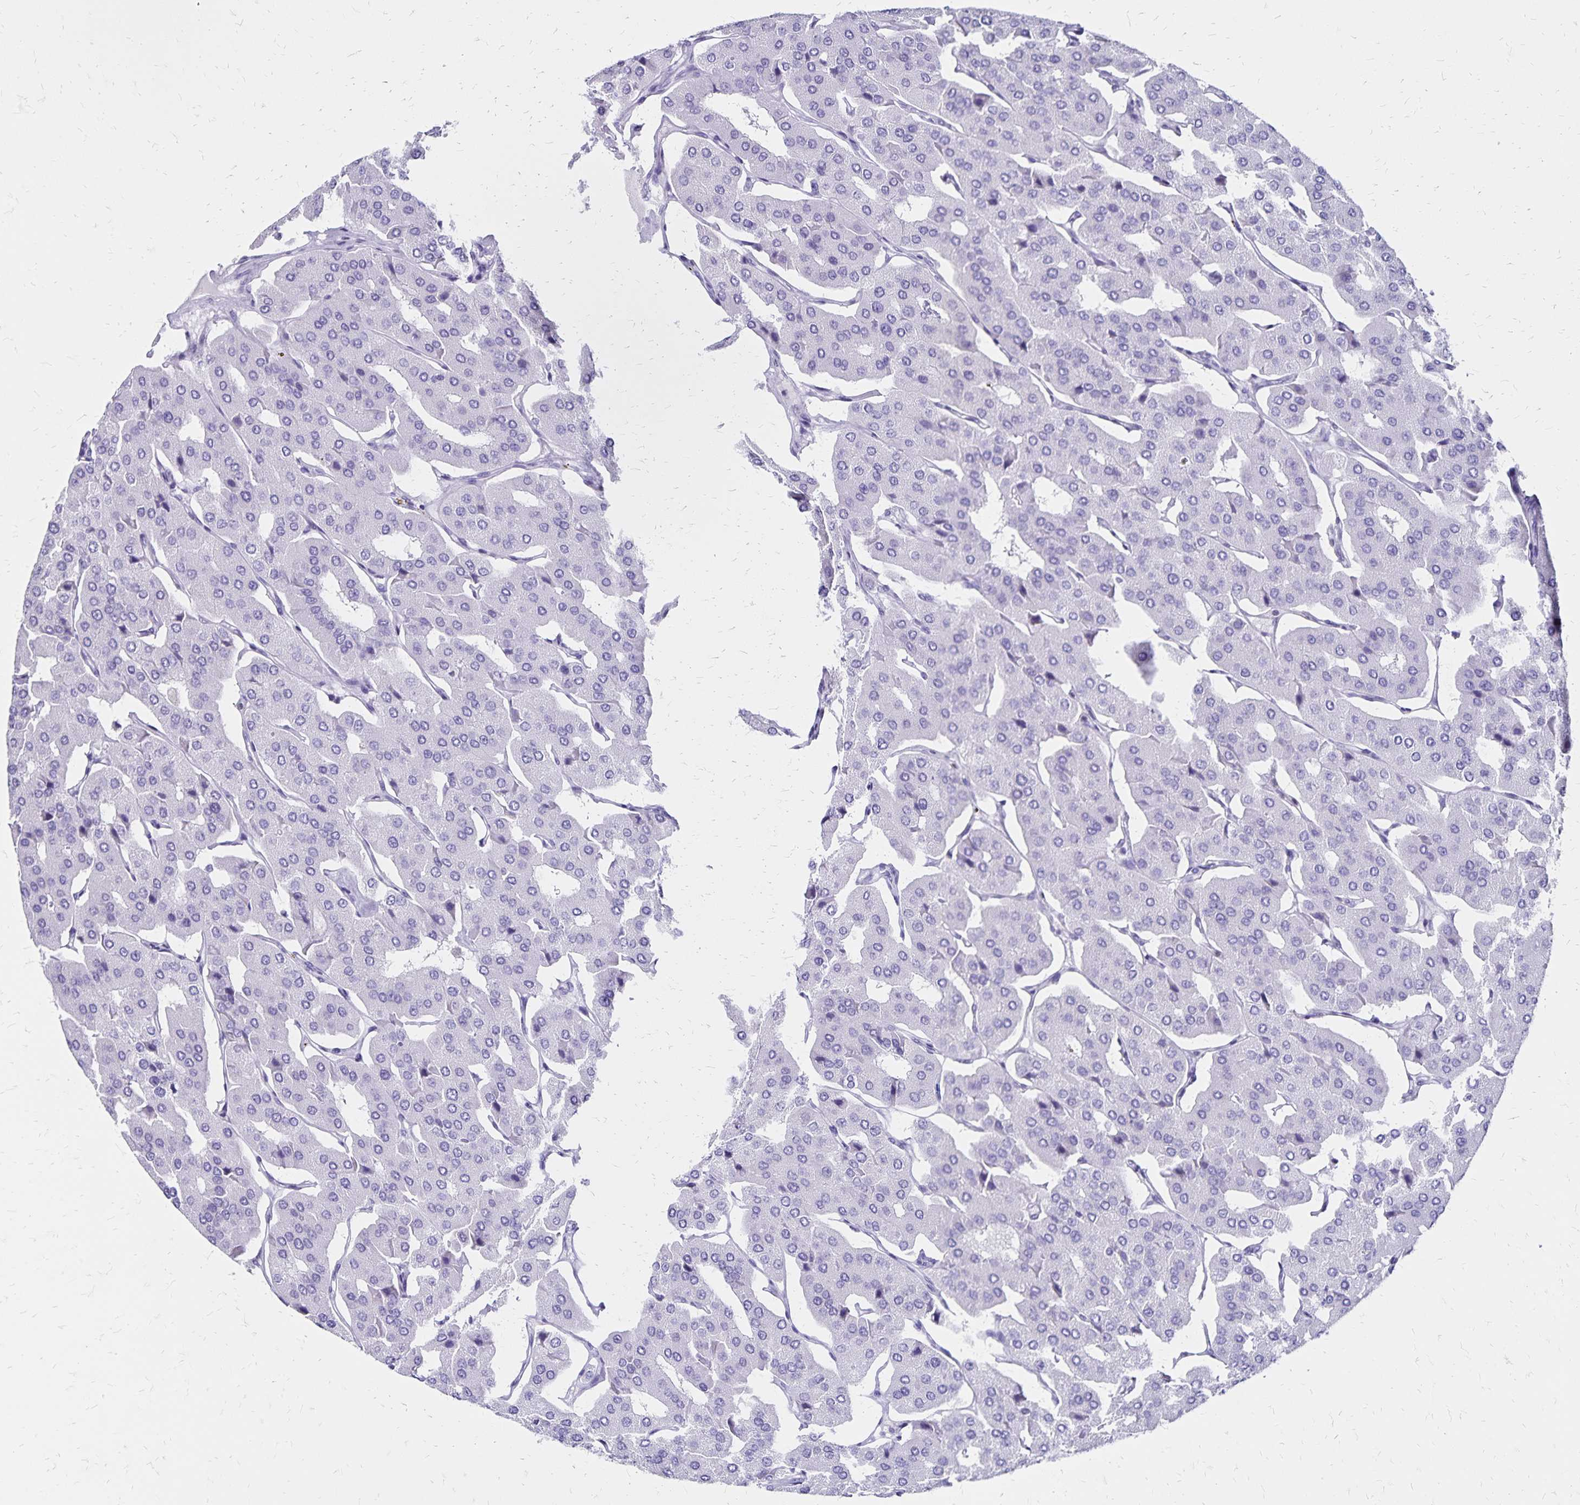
{"staining": {"intensity": "negative", "quantity": "none", "location": "none"}, "tissue": "parathyroid gland", "cell_type": "Glandular cells", "image_type": "normal", "snomed": [{"axis": "morphology", "description": "Normal tissue, NOS"}, {"axis": "morphology", "description": "Adenoma, NOS"}, {"axis": "topography", "description": "Parathyroid gland"}], "caption": "Parathyroid gland stained for a protein using immunohistochemistry (IHC) demonstrates no positivity glandular cells.", "gene": "IKZF1", "patient": {"sex": "female", "age": 86}}